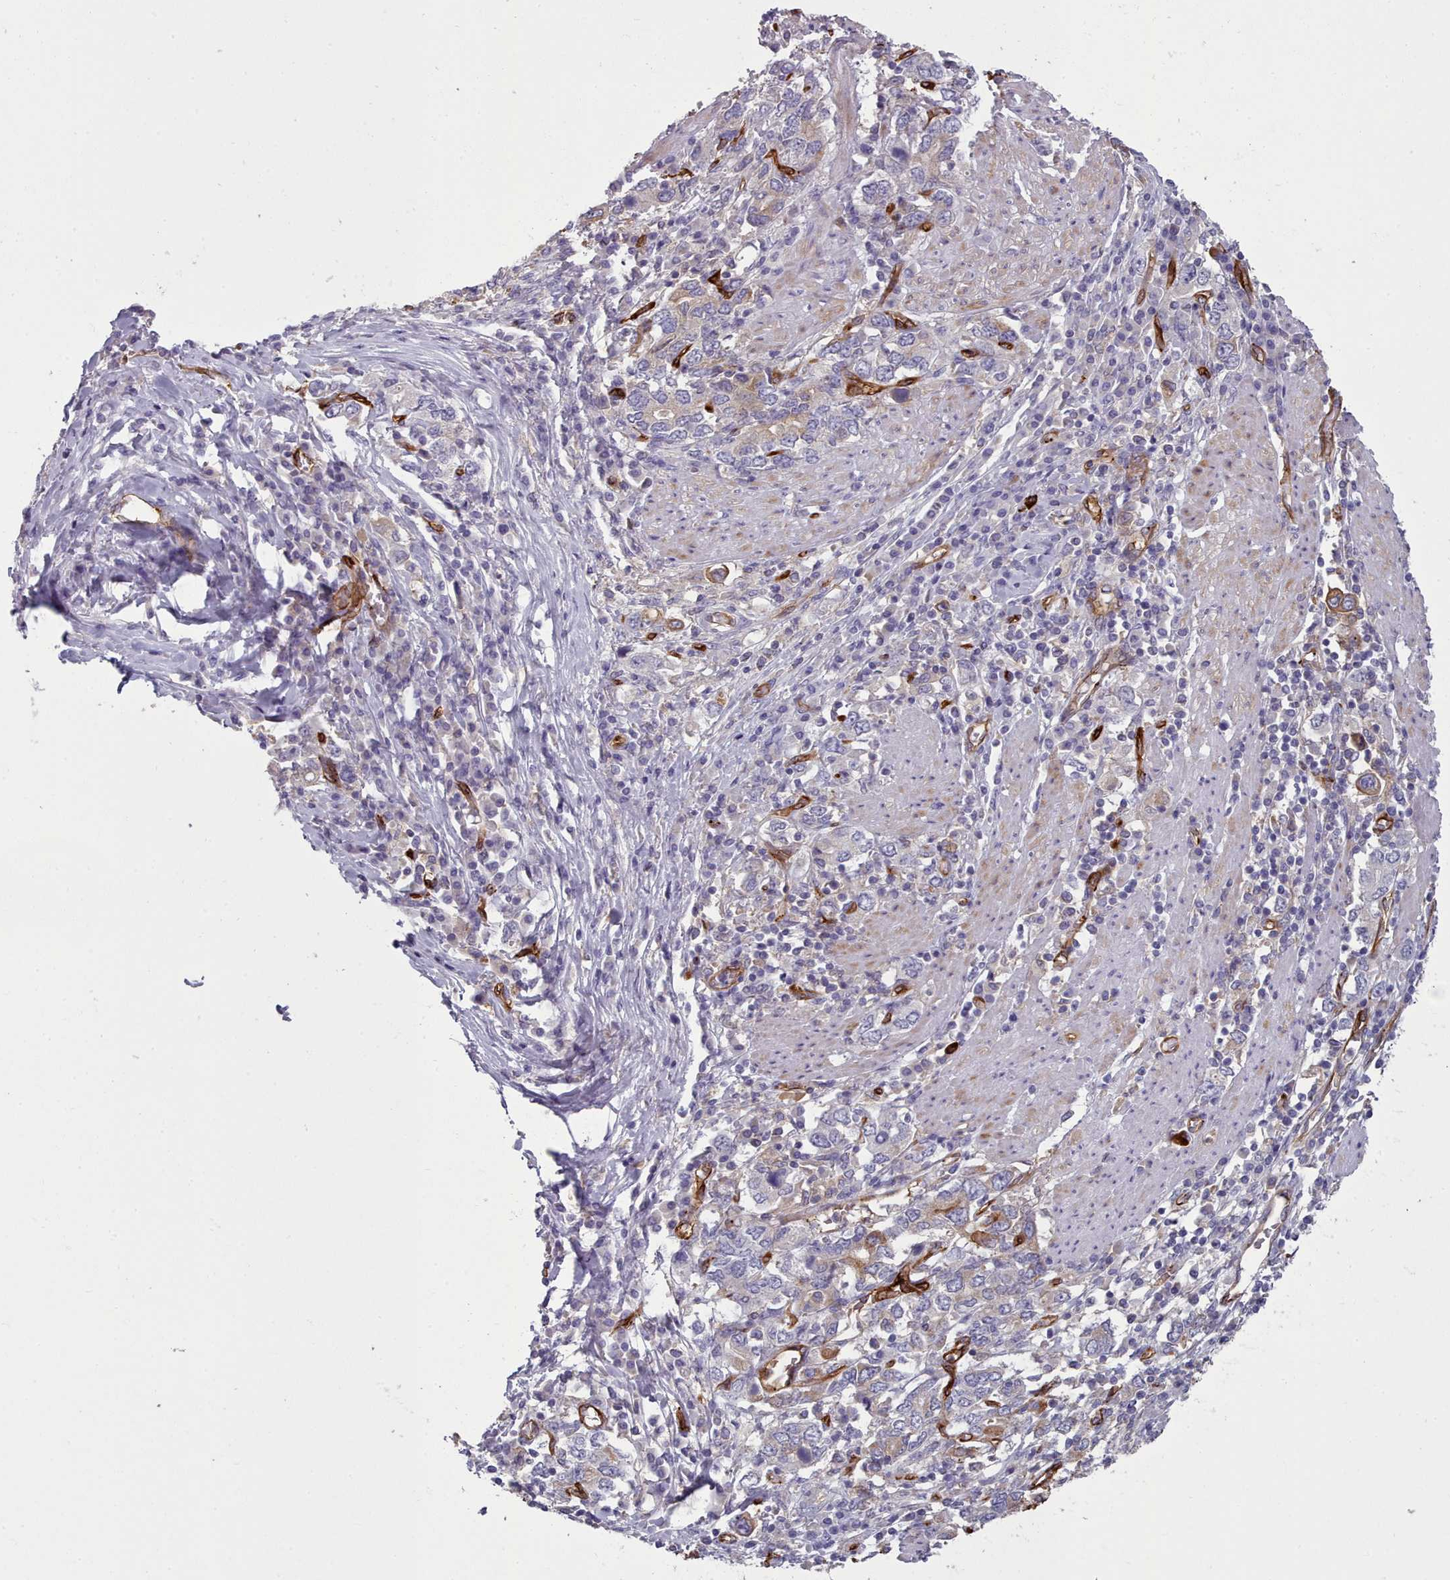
{"staining": {"intensity": "moderate", "quantity": "<25%", "location": "cytoplasmic/membranous"}, "tissue": "stomach cancer", "cell_type": "Tumor cells", "image_type": "cancer", "snomed": [{"axis": "morphology", "description": "Adenocarcinoma, NOS"}, {"axis": "topography", "description": "Stomach, upper"}, {"axis": "topography", "description": "Stomach"}], "caption": "Moderate cytoplasmic/membranous staining is present in approximately <25% of tumor cells in stomach adenocarcinoma.", "gene": "CD300LF", "patient": {"sex": "male", "age": 62}}